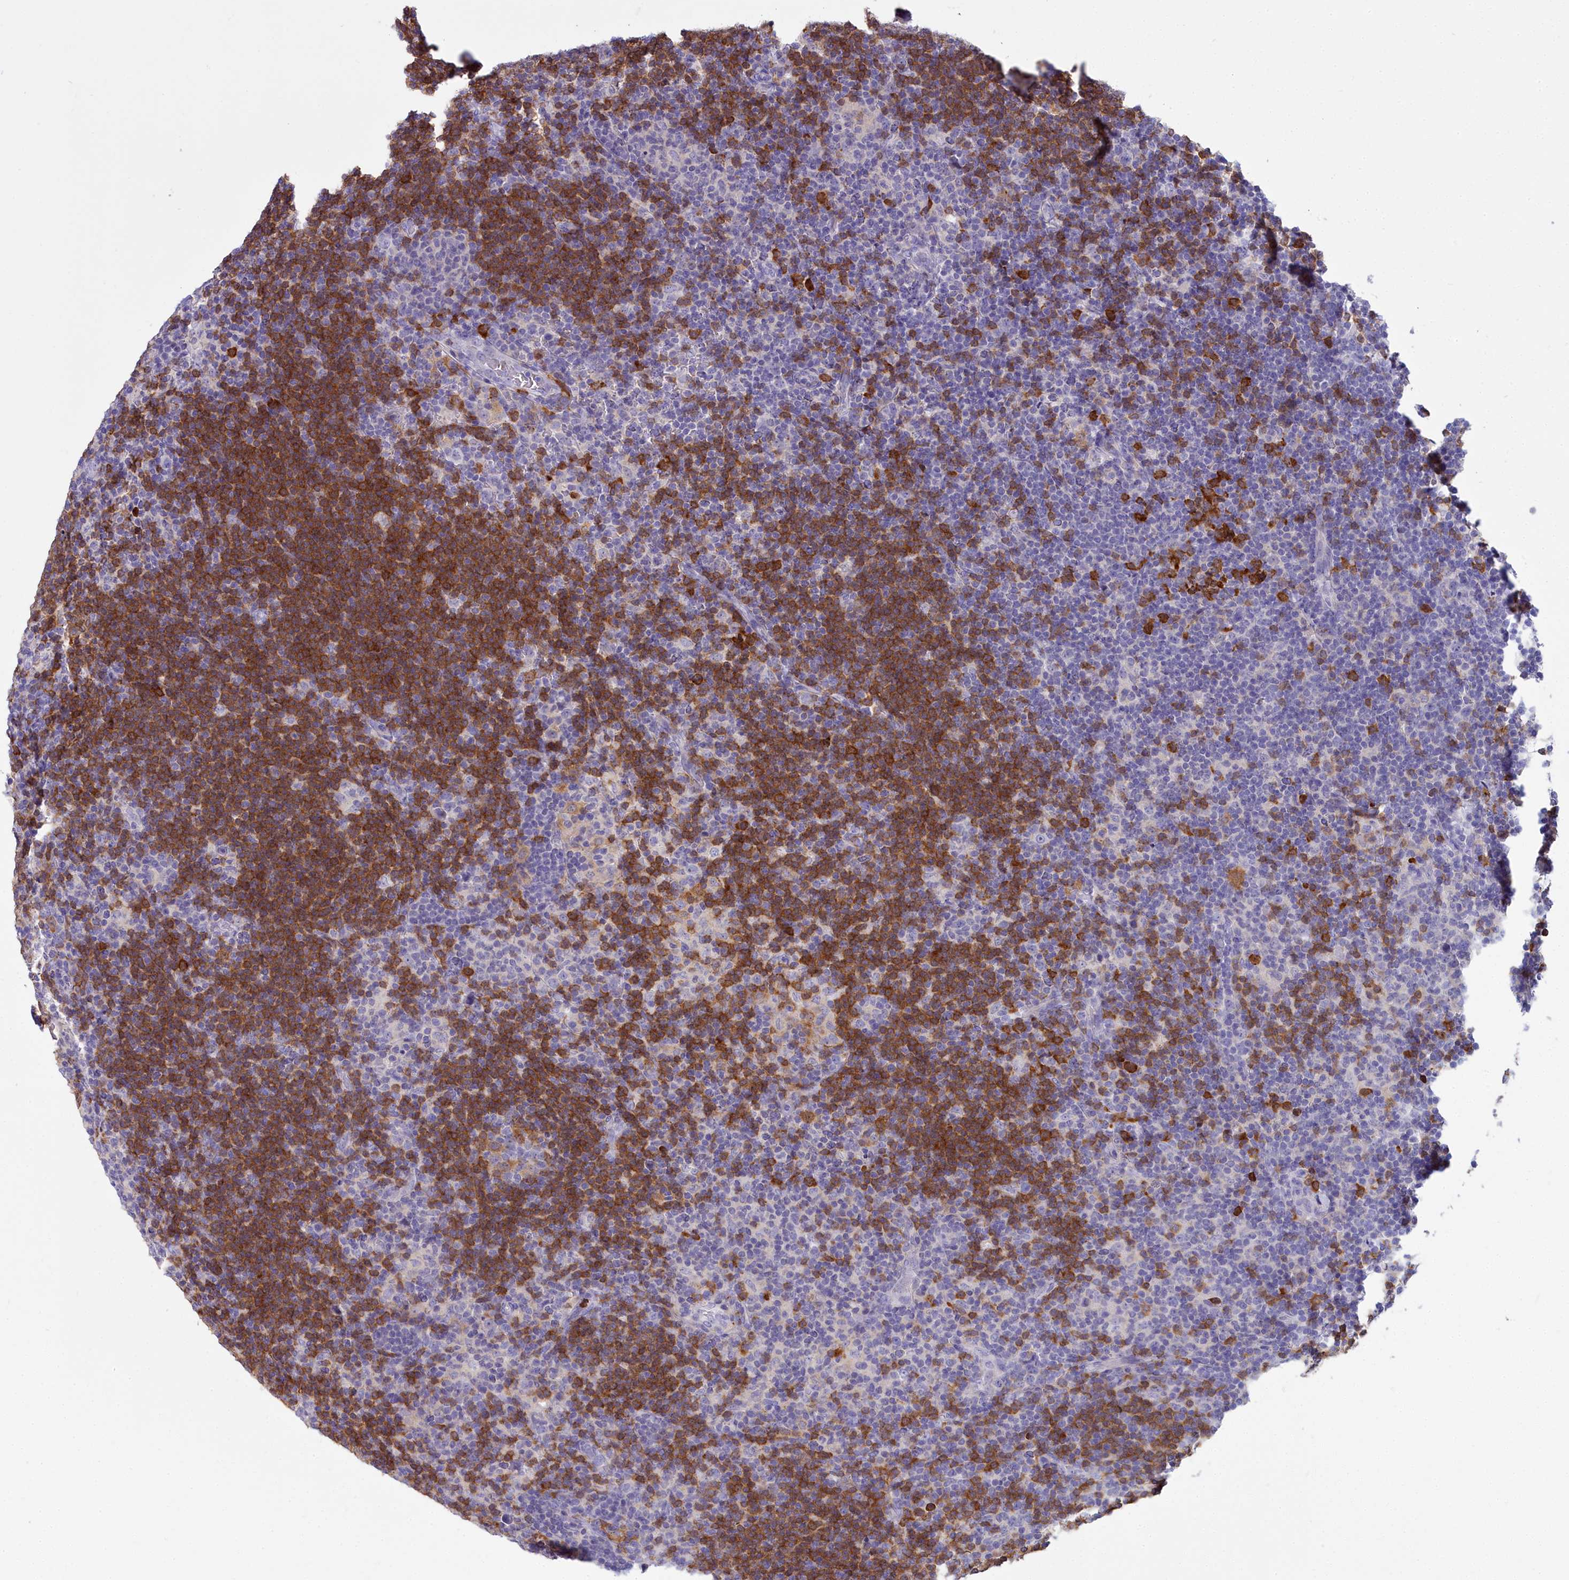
{"staining": {"intensity": "negative", "quantity": "none", "location": "none"}, "tissue": "lymphoma", "cell_type": "Tumor cells", "image_type": "cancer", "snomed": [{"axis": "morphology", "description": "Hodgkin's disease, NOS"}, {"axis": "topography", "description": "Lymph node"}], "caption": "High magnification brightfield microscopy of Hodgkin's disease stained with DAB (brown) and counterstained with hematoxylin (blue): tumor cells show no significant positivity.", "gene": "BLNK", "patient": {"sex": "female", "age": 57}}